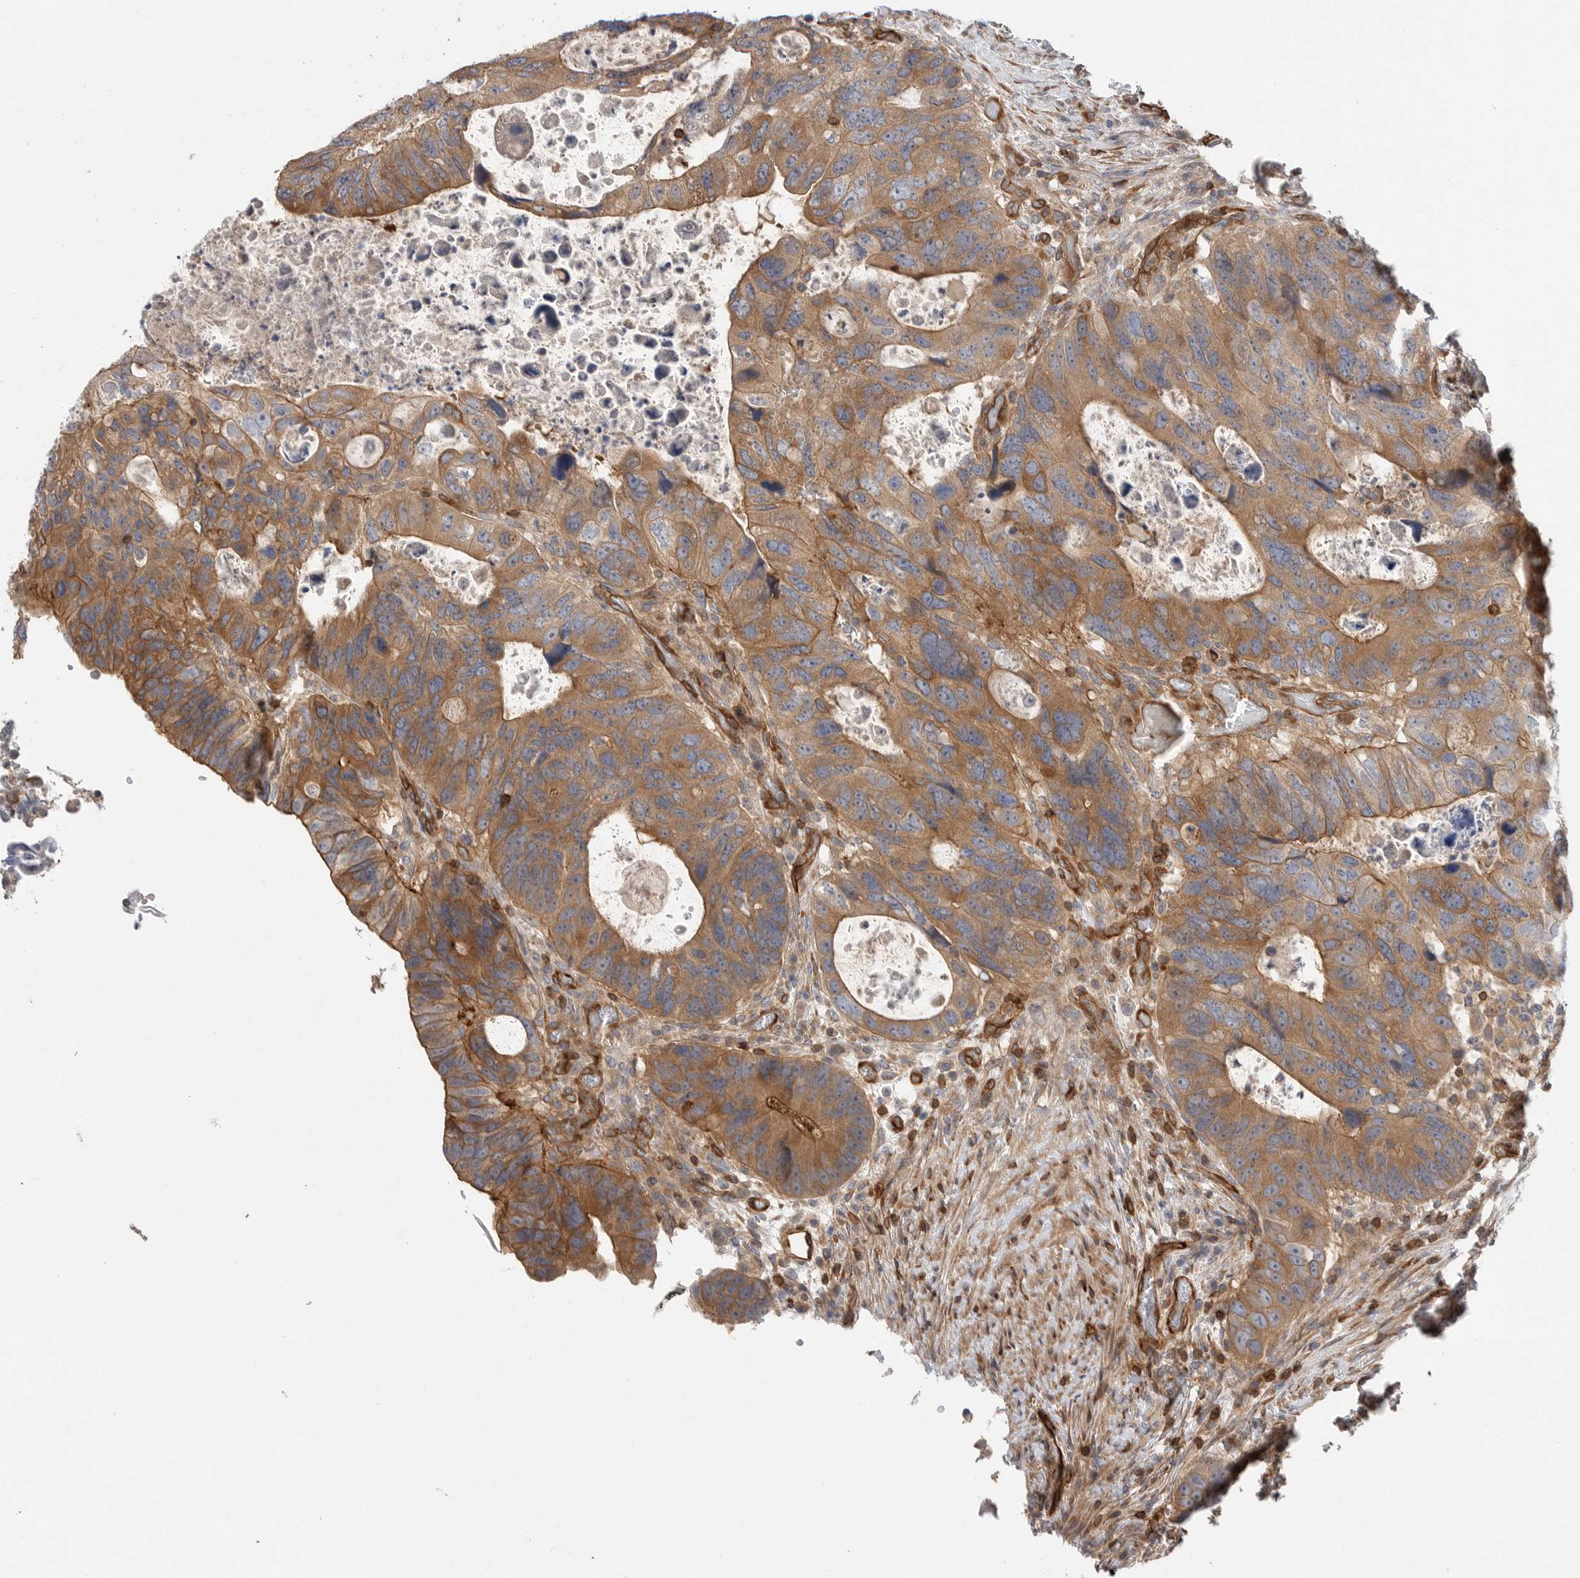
{"staining": {"intensity": "strong", "quantity": ">75%", "location": "cytoplasmic/membranous"}, "tissue": "colorectal cancer", "cell_type": "Tumor cells", "image_type": "cancer", "snomed": [{"axis": "morphology", "description": "Adenocarcinoma, NOS"}, {"axis": "topography", "description": "Rectum"}], "caption": "Human adenocarcinoma (colorectal) stained with a brown dye shows strong cytoplasmic/membranous positive positivity in about >75% of tumor cells.", "gene": "PRKCH", "patient": {"sex": "male", "age": 59}}